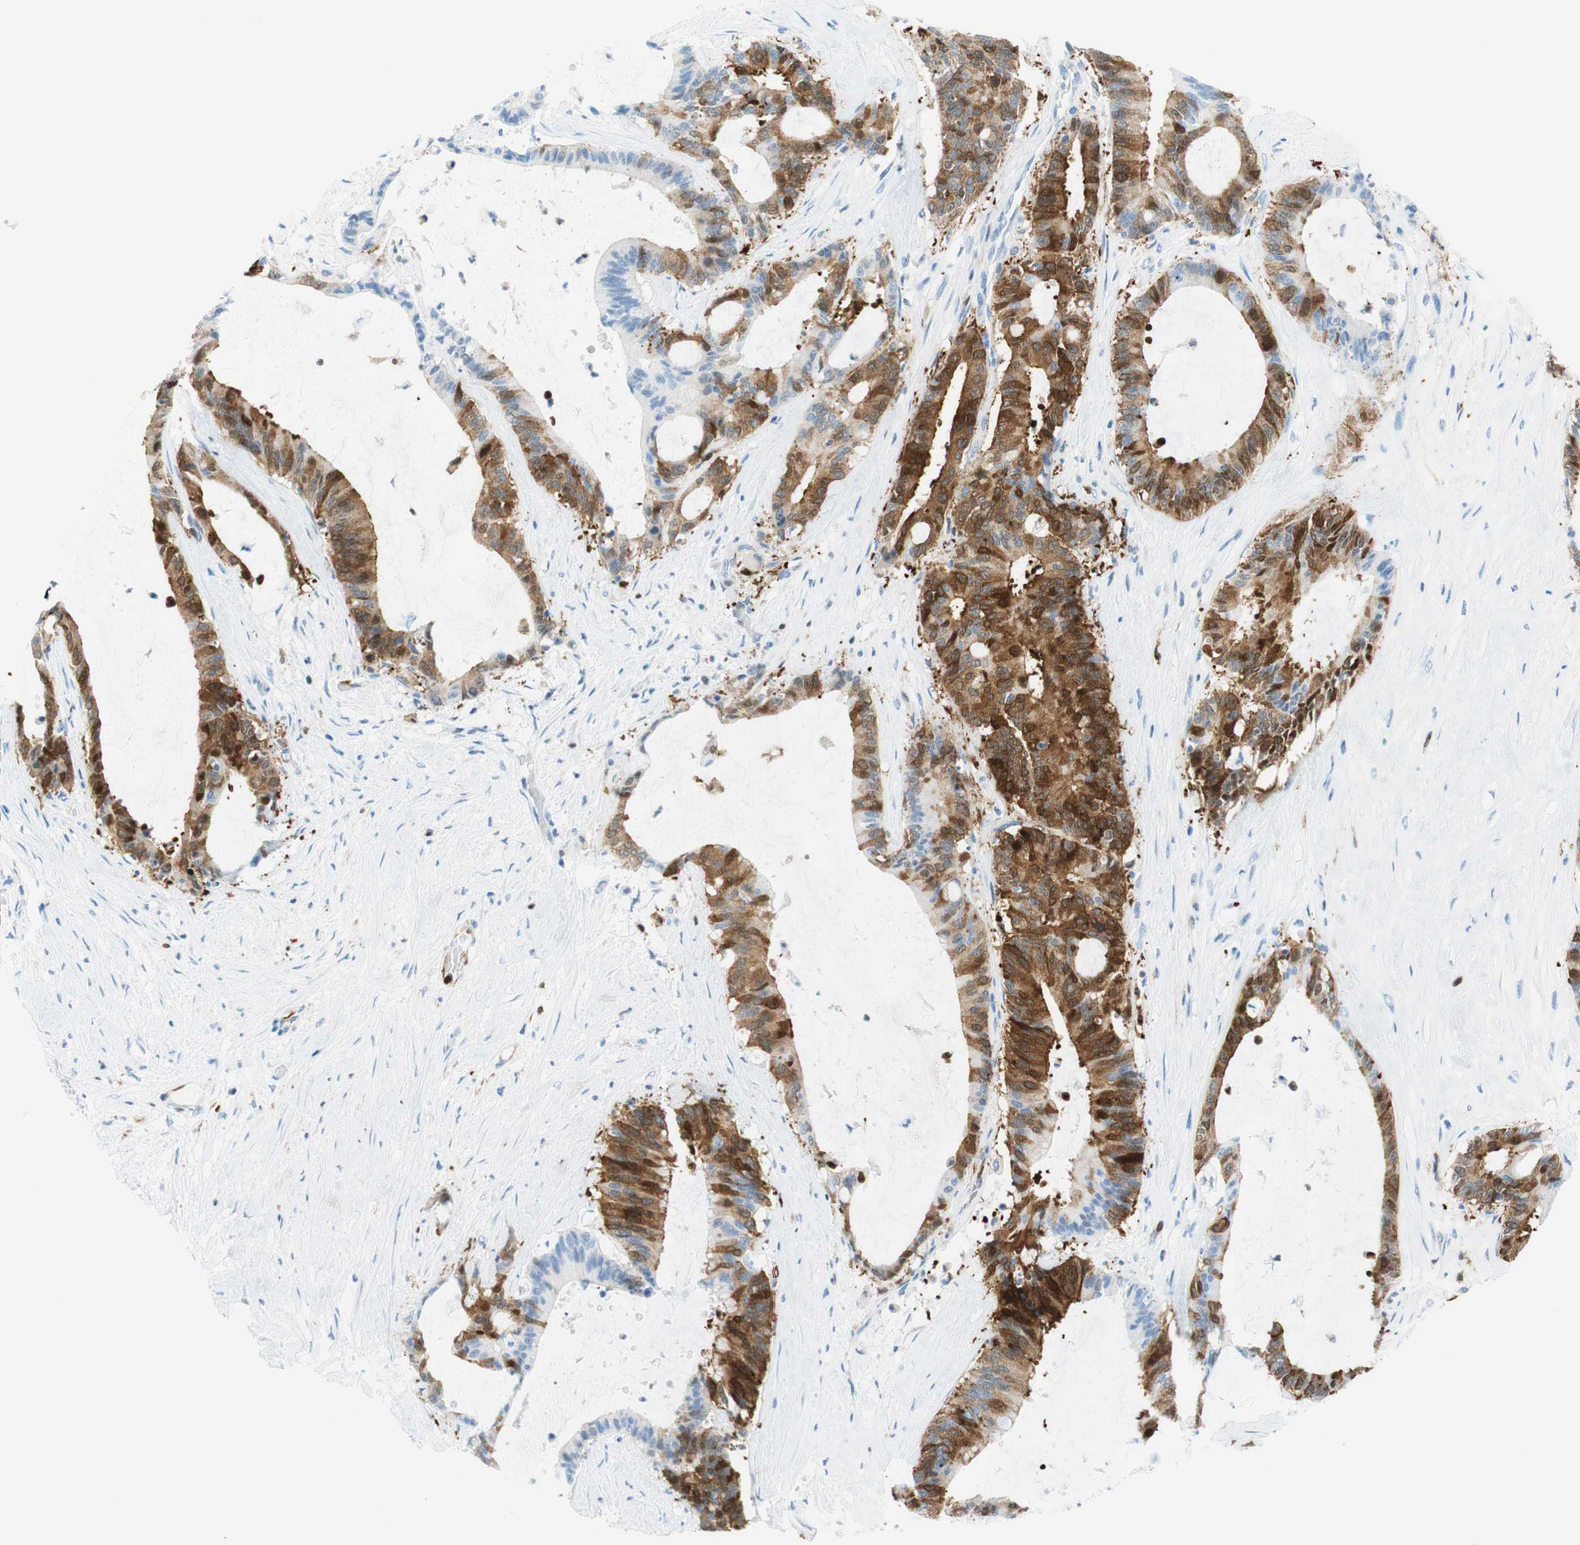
{"staining": {"intensity": "strong", "quantity": "25%-75%", "location": "cytoplasmic/membranous"}, "tissue": "liver cancer", "cell_type": "Tumor cells", "image_type": "cancer", "snomed": [{"axis": "morphology", "description": "Cholangiocarcinoma"}, {"axis": "topography", "description": "Liver"}], "caption": "The photomicrograph exhibits immunohistochemical staining of liver cancer. There is strong cytoplasmic/membranous positivity is present in about 25%-75% of tumor cells. Ihc stains the protein in brown and the nuclei are stained blue.", "gene": "STMN1", "patient": {"sex": "female", "age": 73}}